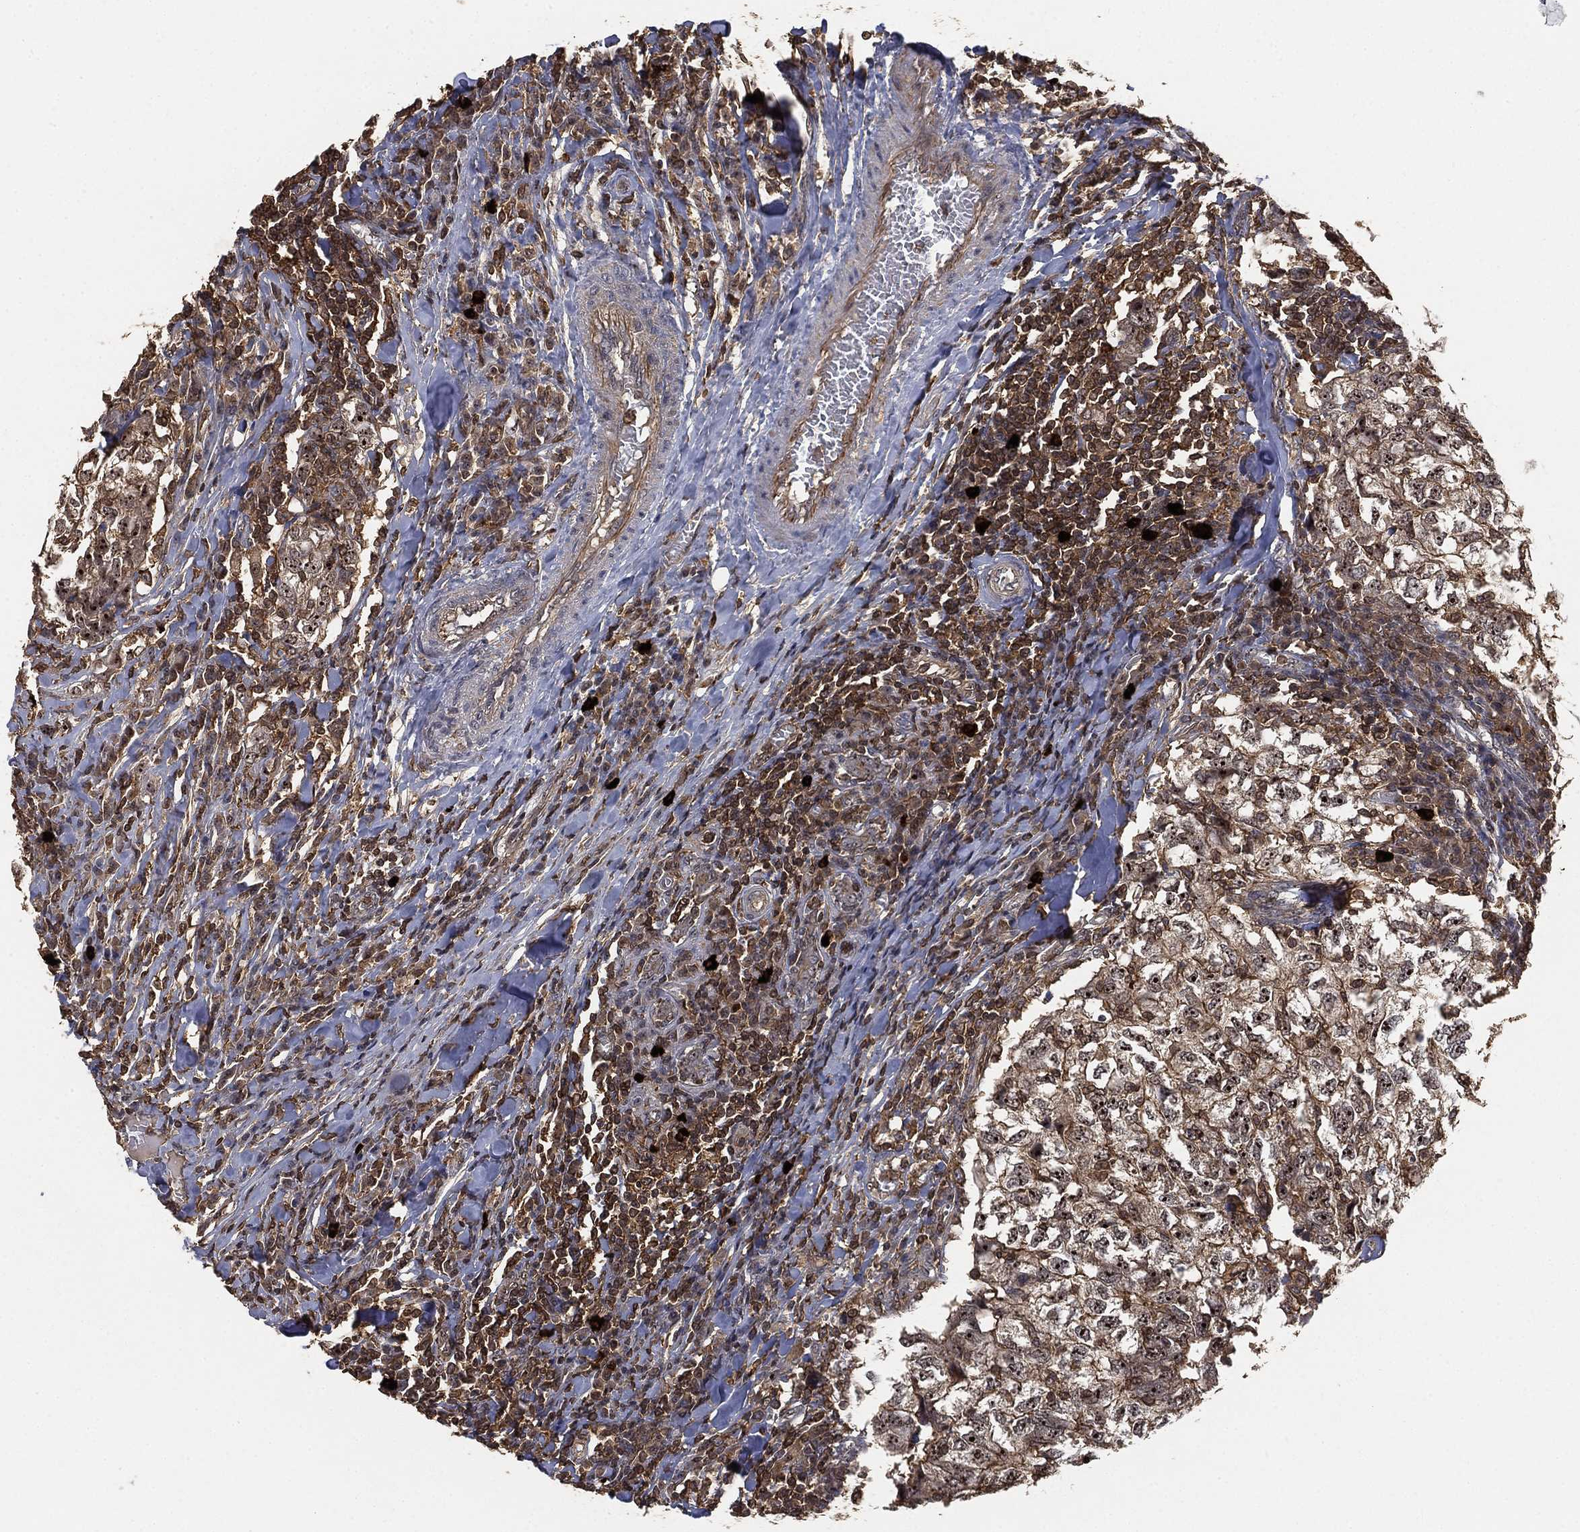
{"staining": {"intensity": "moderate", "quantity": ">75%", "location": "cytoplasmic/membranous"}, "tissue": "breast cancer", "cell_type": "Tumor cells", "image_type": "cancer", "snomed": [{"axis": "morphology", "description": "Duct carcinoma"}, {"axis": "topography", "description": "Breast"}], "caption": "Brown immunohistochemical staining in human breast cancer reveals moderate cytoplasmic/membranous staining in about >75% of tumor cells.", "gene": "CRYL1", "patient": {"sex": "female", "age": 30}}